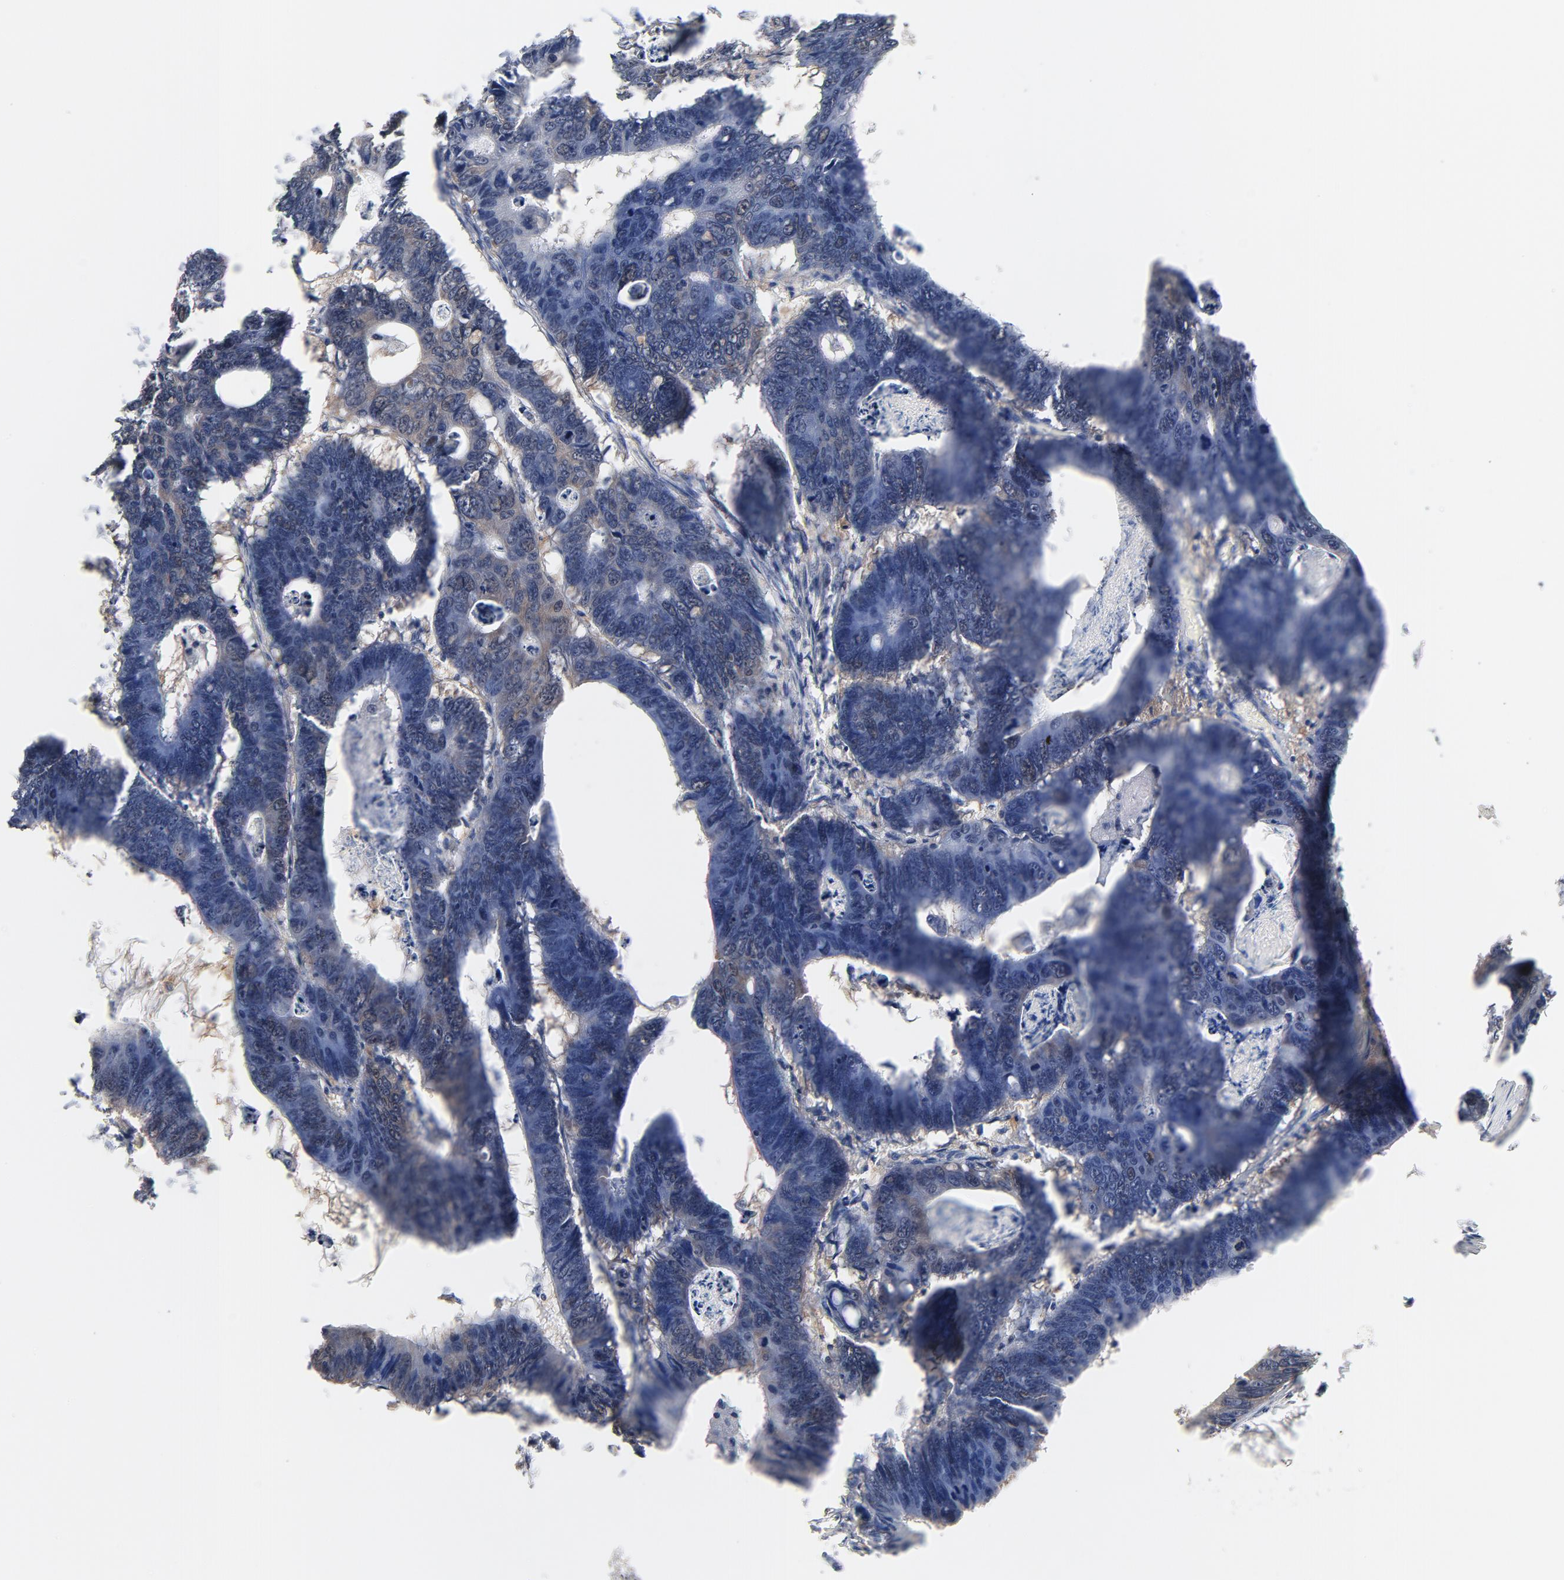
{"staining": {"intensity": "negative", "quantity": "none", "location": "none"}, "tissue": "colorectal cancer", "cell_type": "Tumor cells", "image_type": "cancer", "snomed": [{"axis": "morphology", "description": "Adenocarcinoma, NOS"}, {"axis": "topography", "description": "Colon"}], "caption": "This is an immunohistochemistry (IHC) image of human colorectal adenocarcinoma. There is no staining in tumor cells.", "gene": "UBL4A", "patient": {"sex": "female", "age": 55}}